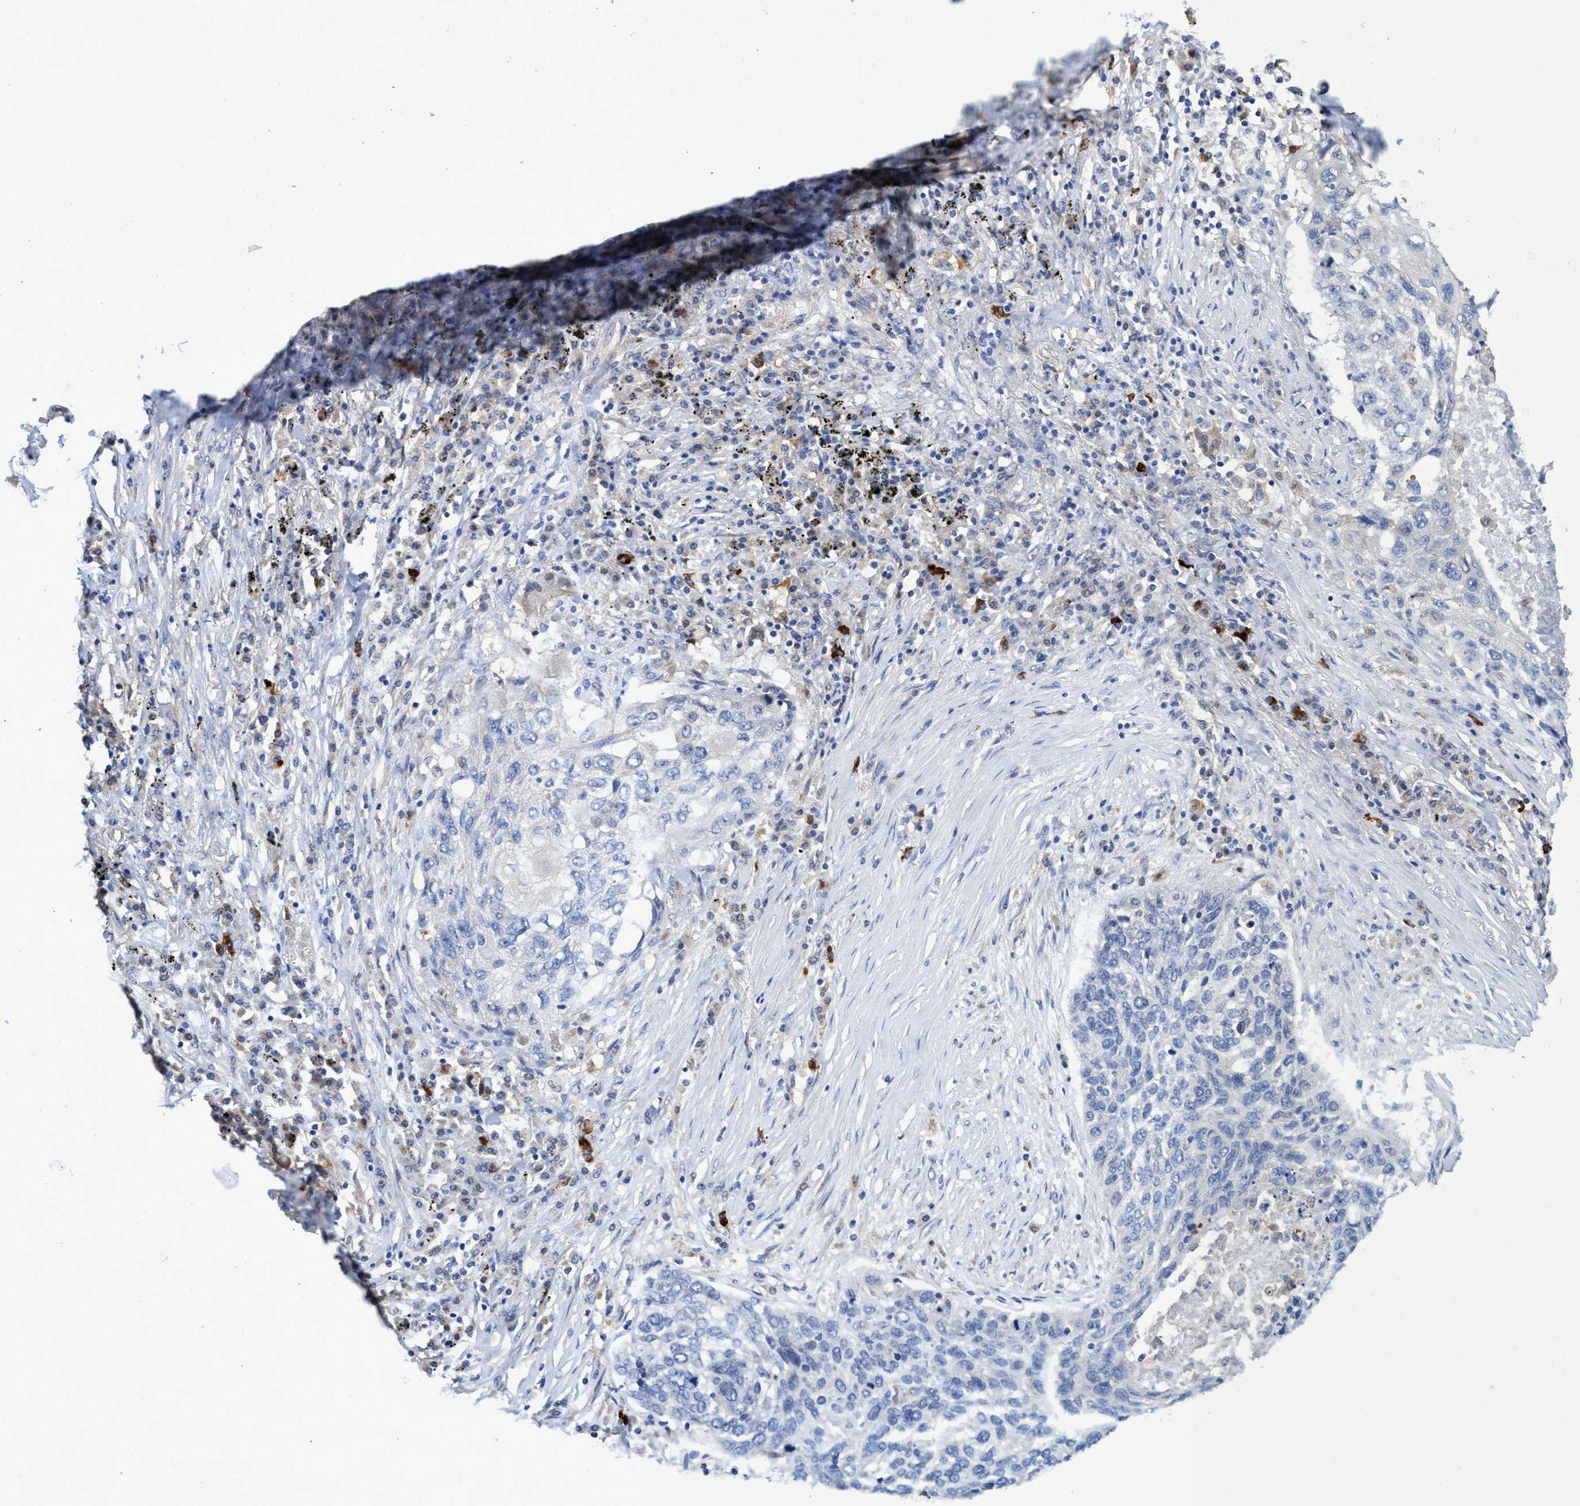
{"staining": {"intensity": "negative", "quantity": "none", "location": "none"}, "tissue": "lung cancer", "cell_type": "Tumor cells", "image_type": "cancer", "snomed": [{"axis": "morphology", "description": "Squamous cell carcinoma, NOS"}, {"axis": "topography", "description": "Lung"}], "caption": "Immunohistochemistry micrograph of lung cancer stained for a protein (brown), which displays no expression in tumor cells.", "gene": "PNPO", "patient": {"sex": "female", "age": 63}}